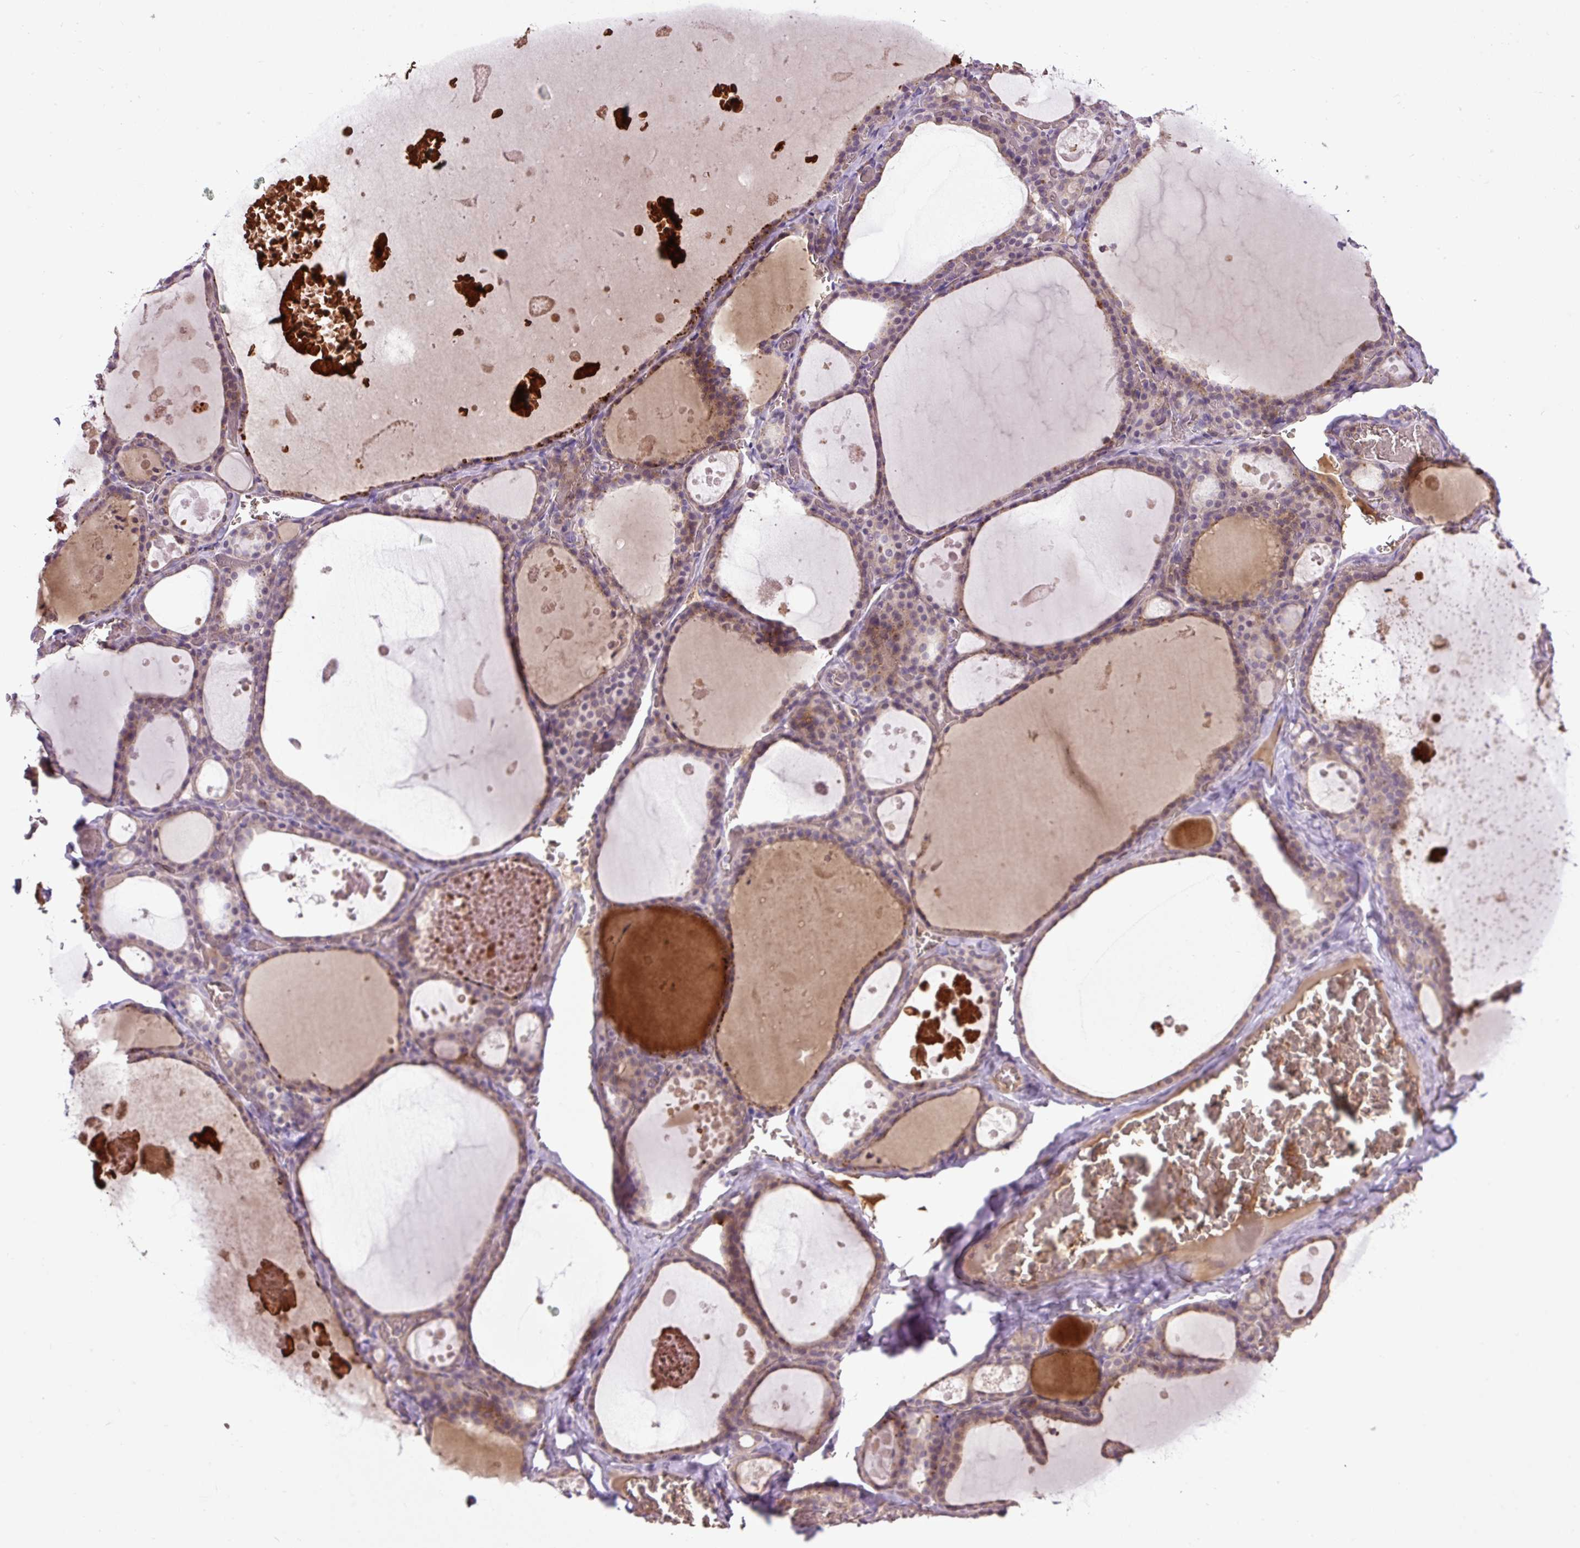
{"staining": {"intensity": "weak", "quantity": ">75%", "location": "cytoplasmic/membranous"}, "tissue": "thyroid gland", "cell_type": "Glandular cells", "image_type": "normal", "snomed": [{"axis": "morphology", "description": "Normal tissue, NOS"}, {"axis": "topography", "description": "Thyroid gland"}], "caption": "Protein analysis of benign thyroid gland reveals weak cytoplasmic/membranous positivity in about >75% of glandular cells. (brown staining indicates protein expression, while blue staining denotes nuclei).", "gene": "CXCL13", "patient": {"sex": "male", "age": 56}}